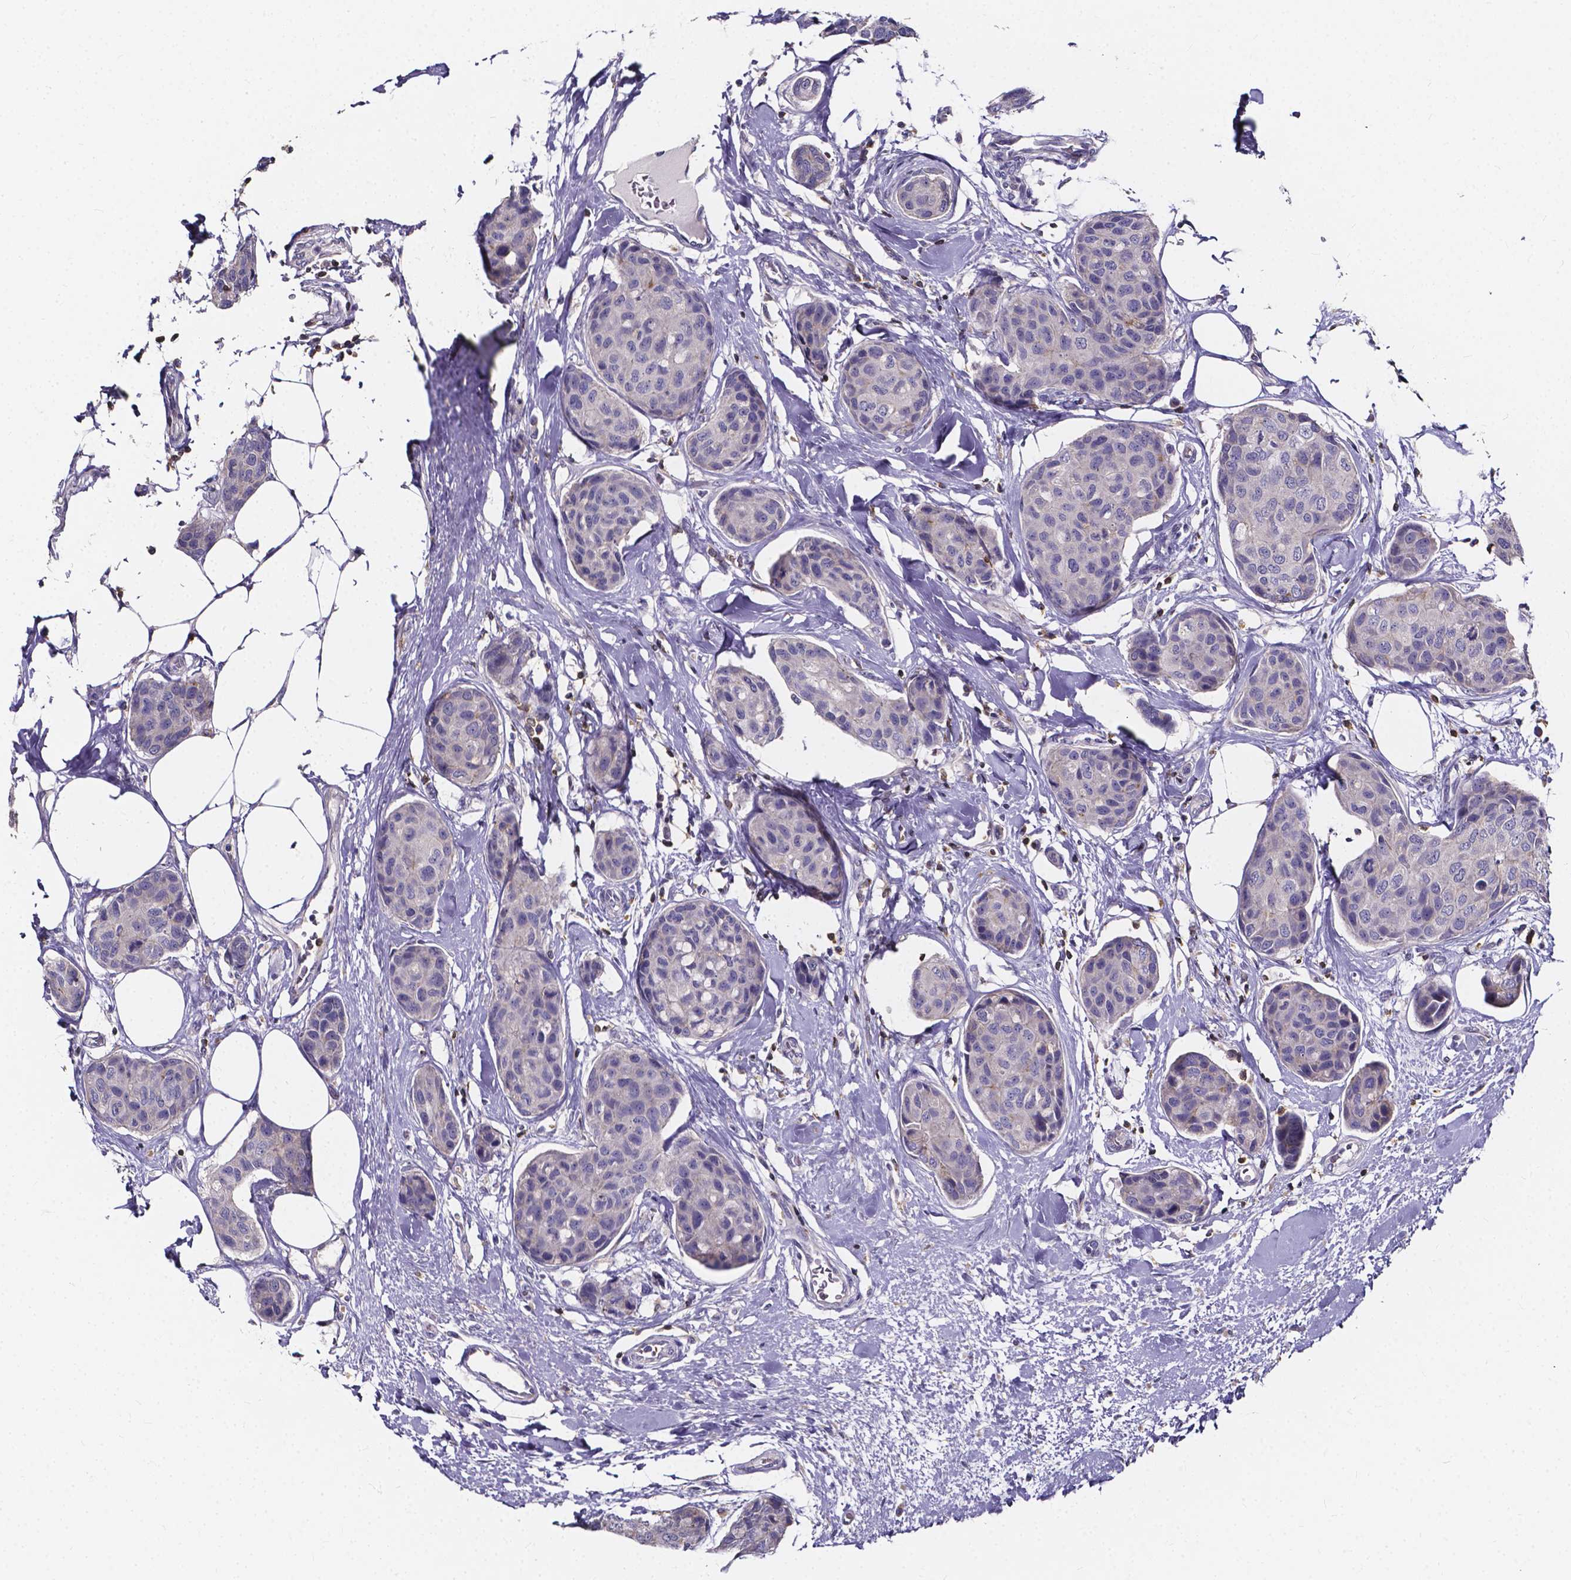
{"staining": {"intensity": "negative", "quantity": "none", "location": "none"}, "tissue": "breast cancer", "cell_type": "Tumor cells", "image_type": "cancer", "snomed": [{"axis": "morphology", "description": "Duct carcinoma"}, {"axis": "topography", "description": "Breast"}], "caption": "IHC photomicrograph of neoplastic tissue: human breast cancer stained with DAB reveals no significant protein staining in tumor cells.", "gene": "THEMIS", "patient": {"sex": "female", "age": 80}}